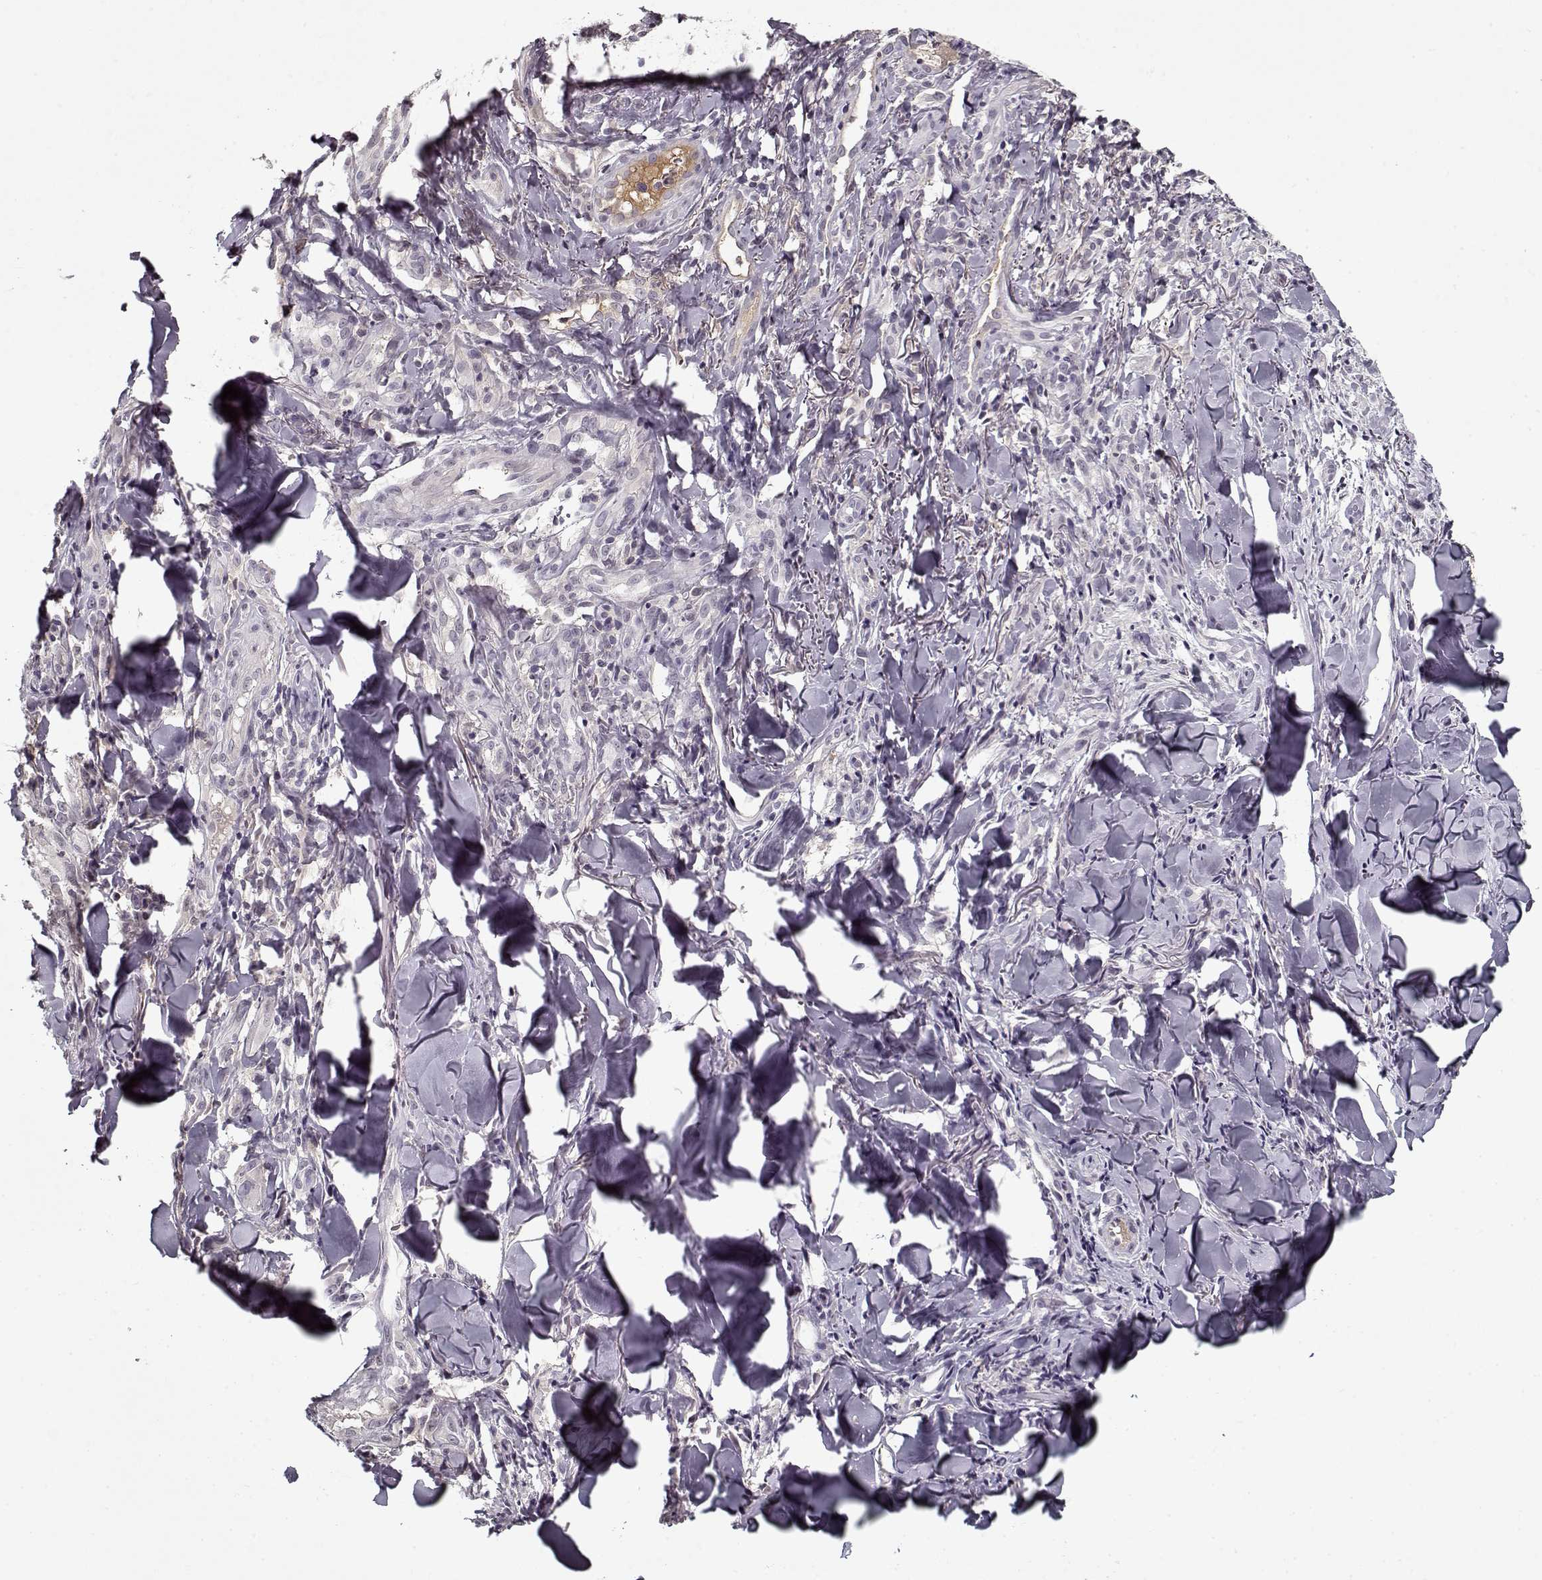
{"staining": {"intensity": "negative", "quantity": "none", "location": "none"}, "tissue": "melanoma", "cell_type": "Tumor cells", "image_type": "cancer", "snomed": [{"axis": "morphology", "description": "Malignant melanoma, NOS"}, {"axis": "topography", "description": "Skin"}], "caption": "Immunohistochemical staining of human malignant melanoma reveals no significant expression in tumor cells.", "gene": "AFM", "patient": {"sex": "male", "age": 67}}